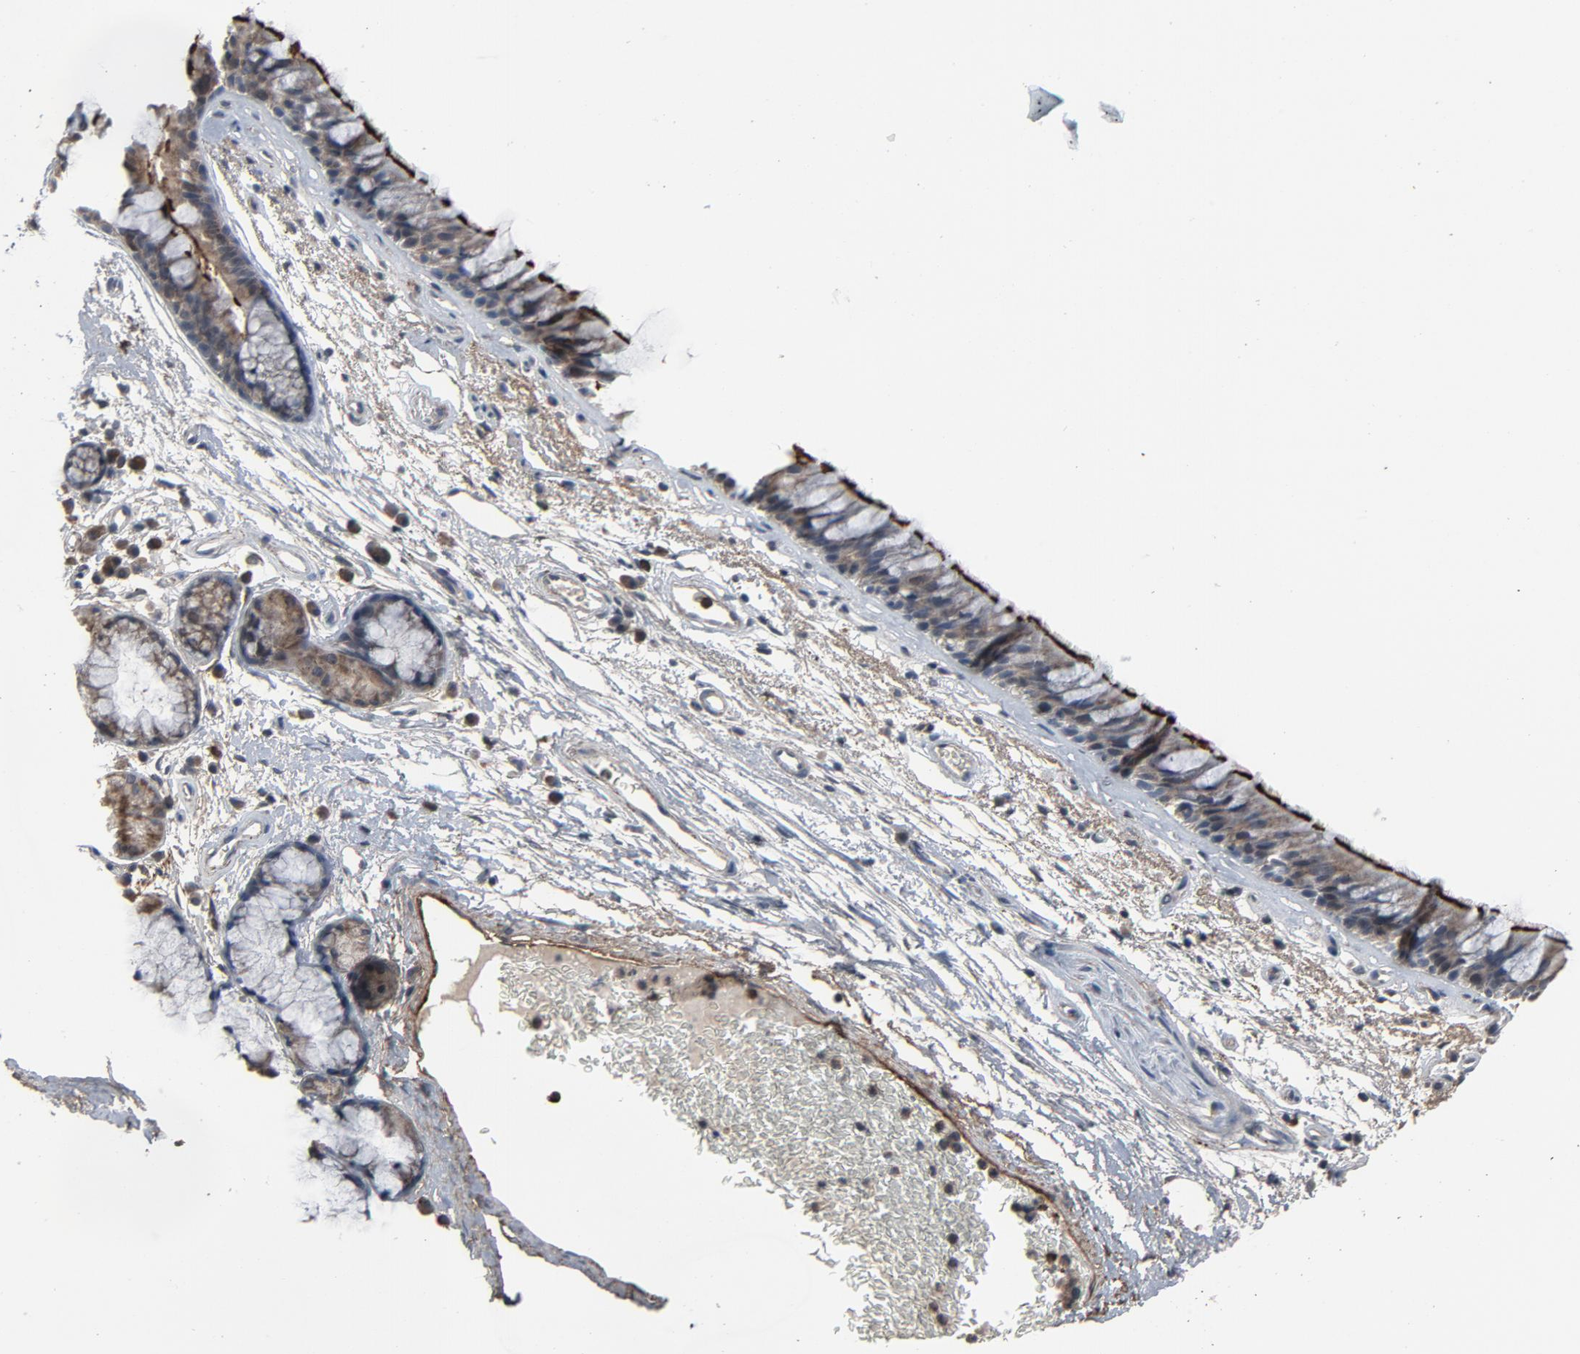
{"staining": {"intensity": "strong", "quantity": ">75%", "location": "cytoplasmic/membranous"}, "tissue": "bronchus", "cell_type": "Respiratory epithelial cells", "image_type": "normal", "snomed": [{"axis": "morphology", "description": "Normal tissue, NOS"}, {"axis": "morphology", "description": "Adenocarcinoma, NOS"}, {"axis": "topography", "description": "Bronchus"}, {"axis": "topography", "description": "Lung"}], "caption": "Bronchus stained with DAB (3,3'-diaminobenzidine) immunohistochemistry shows high levels of strong cytoplasmic/membranous positivity in approximately >75% of respiratory epithelial cells.", "gene": "PDZD4", "patient": {"sex": "female", "age": 54}}